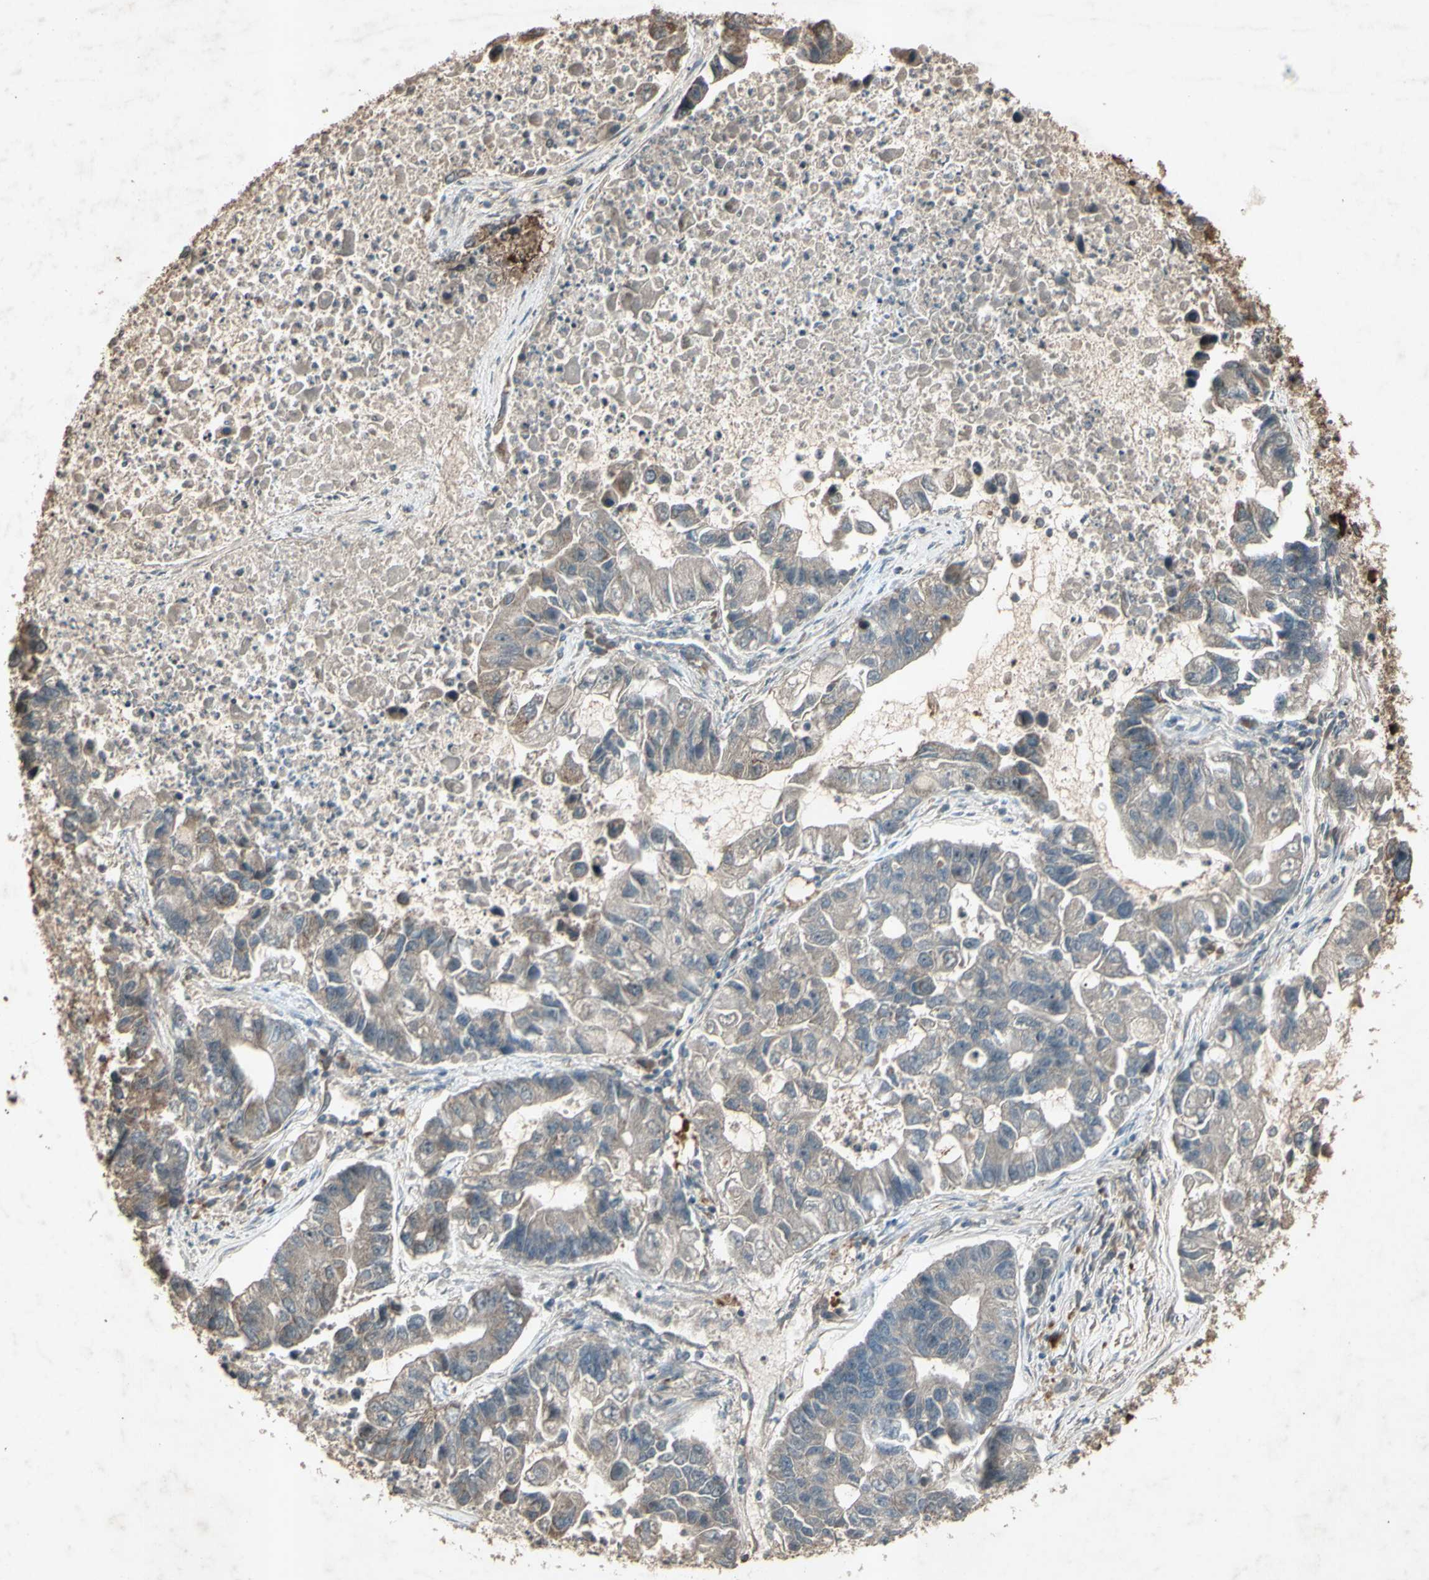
{"staining": {"intensity": "weak", "quantity": "25%-75%", "location": "cytoplasmic/membranous"}, "tissue": "lung cancer", "cell_type": "Tumor cells", "image_type": "cancer", "snomed": [{"axis": "morphology", "description": "Adenocarcinoma, NOS"}, {"axis": "topography", "description": "Lung"}], "caption": "Lung adenocarcinoma stained with a protein marker demonstrates weak staining in tumor cells.", "gene": "AP1G1", "patient": {"sex": "female", "age": 51}}